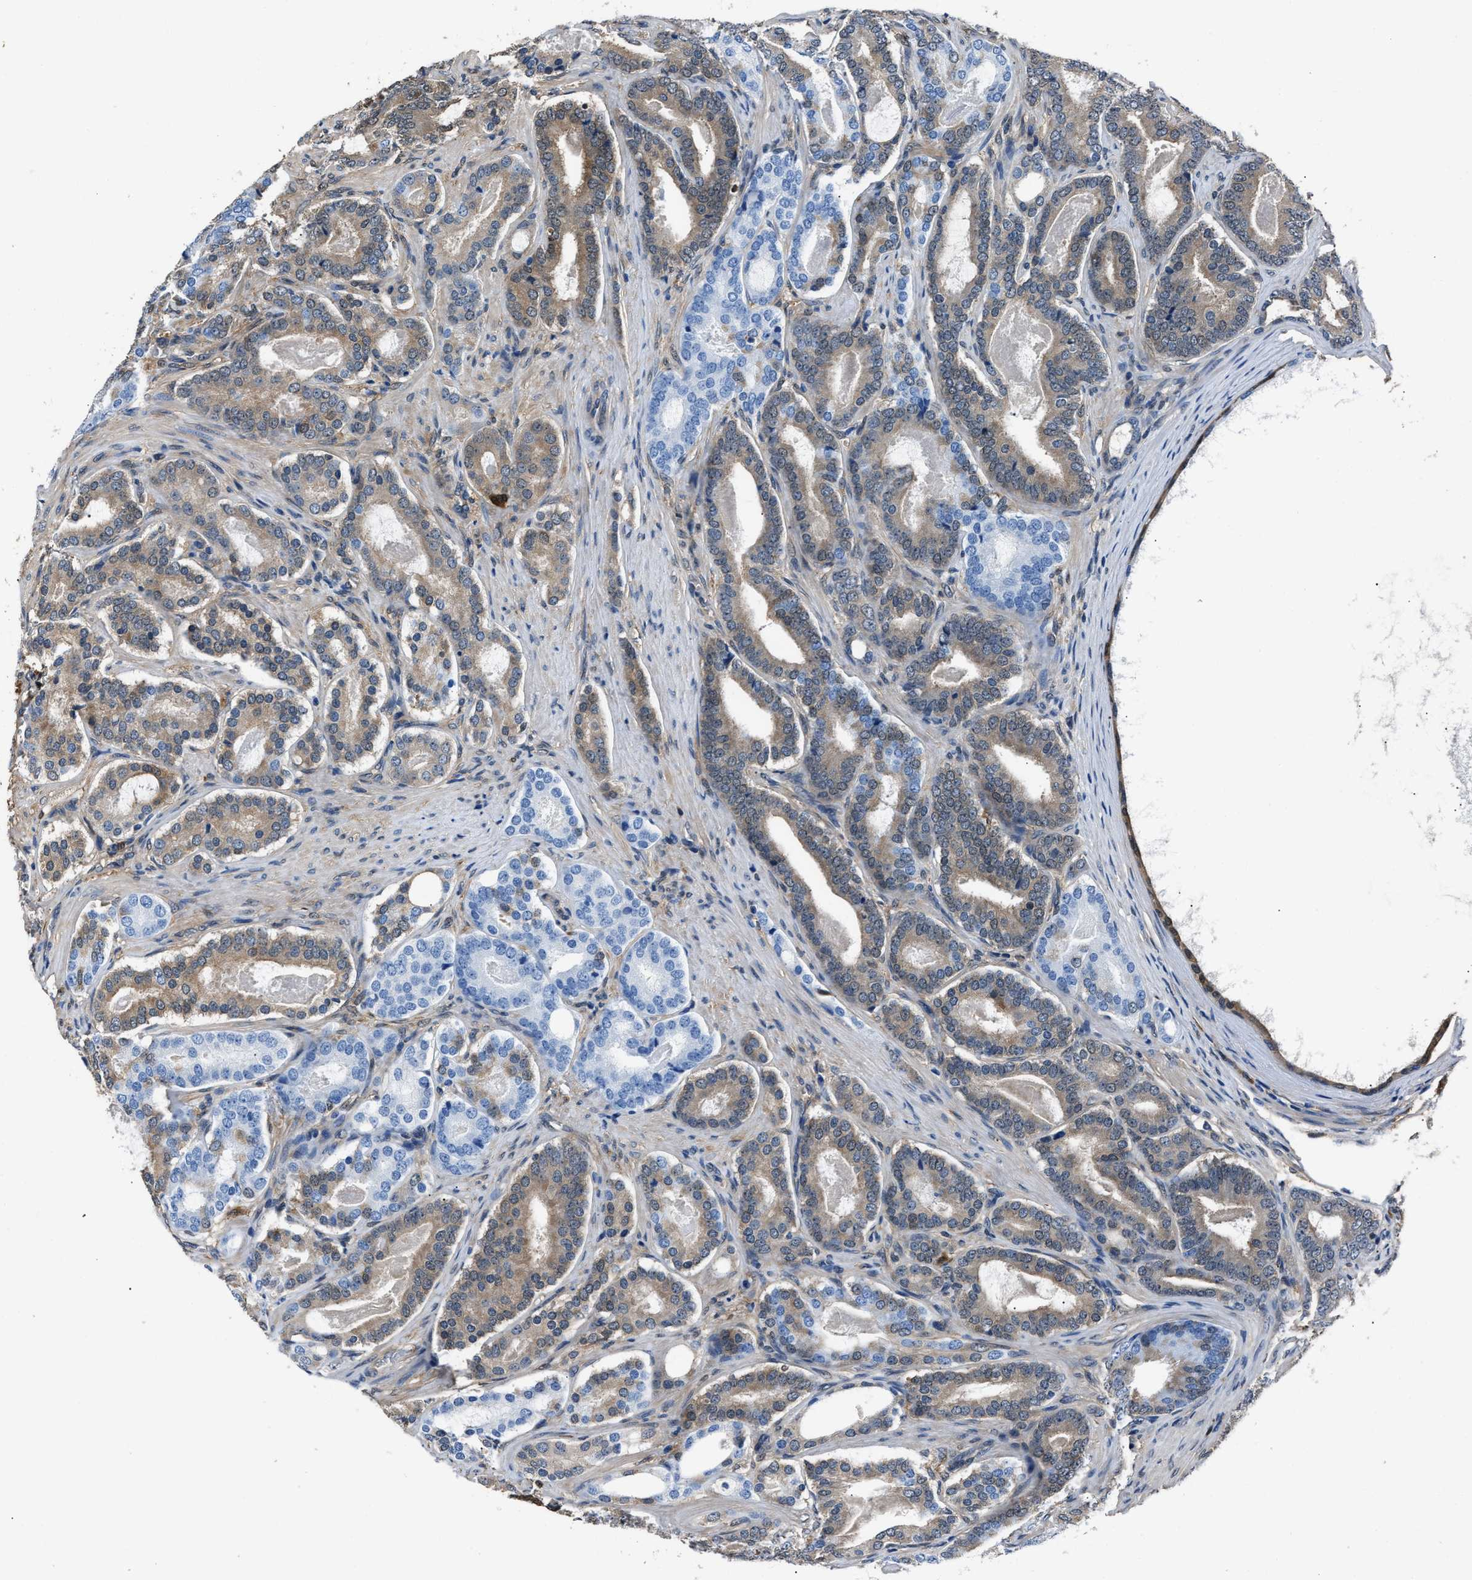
{"staining": {"intensity": "moderate", "quantity": "25%-75%", "location": "cytoplasmic/membranous"}, "tissue": "prostate cancer", "cell_type": "Tumor cells", "image_type": "cancer", "snomed": [{"axis": "morphology", "description": "Adenocarcinoma, High grade"}, {"axis": "topography", "description": "Prostate"}], "caption": "Immunohistochemistry photomicrograph of human prostate cancer (high-grade adenocarcinoma) stained for a protein (brown), which demonstrates medium levels of moderate cytoplasmic/membranous staining in approximately 25%-75% of tumor cells.", "gene": "GSTP1", "patient": {"sex": "male", "age": 60}}